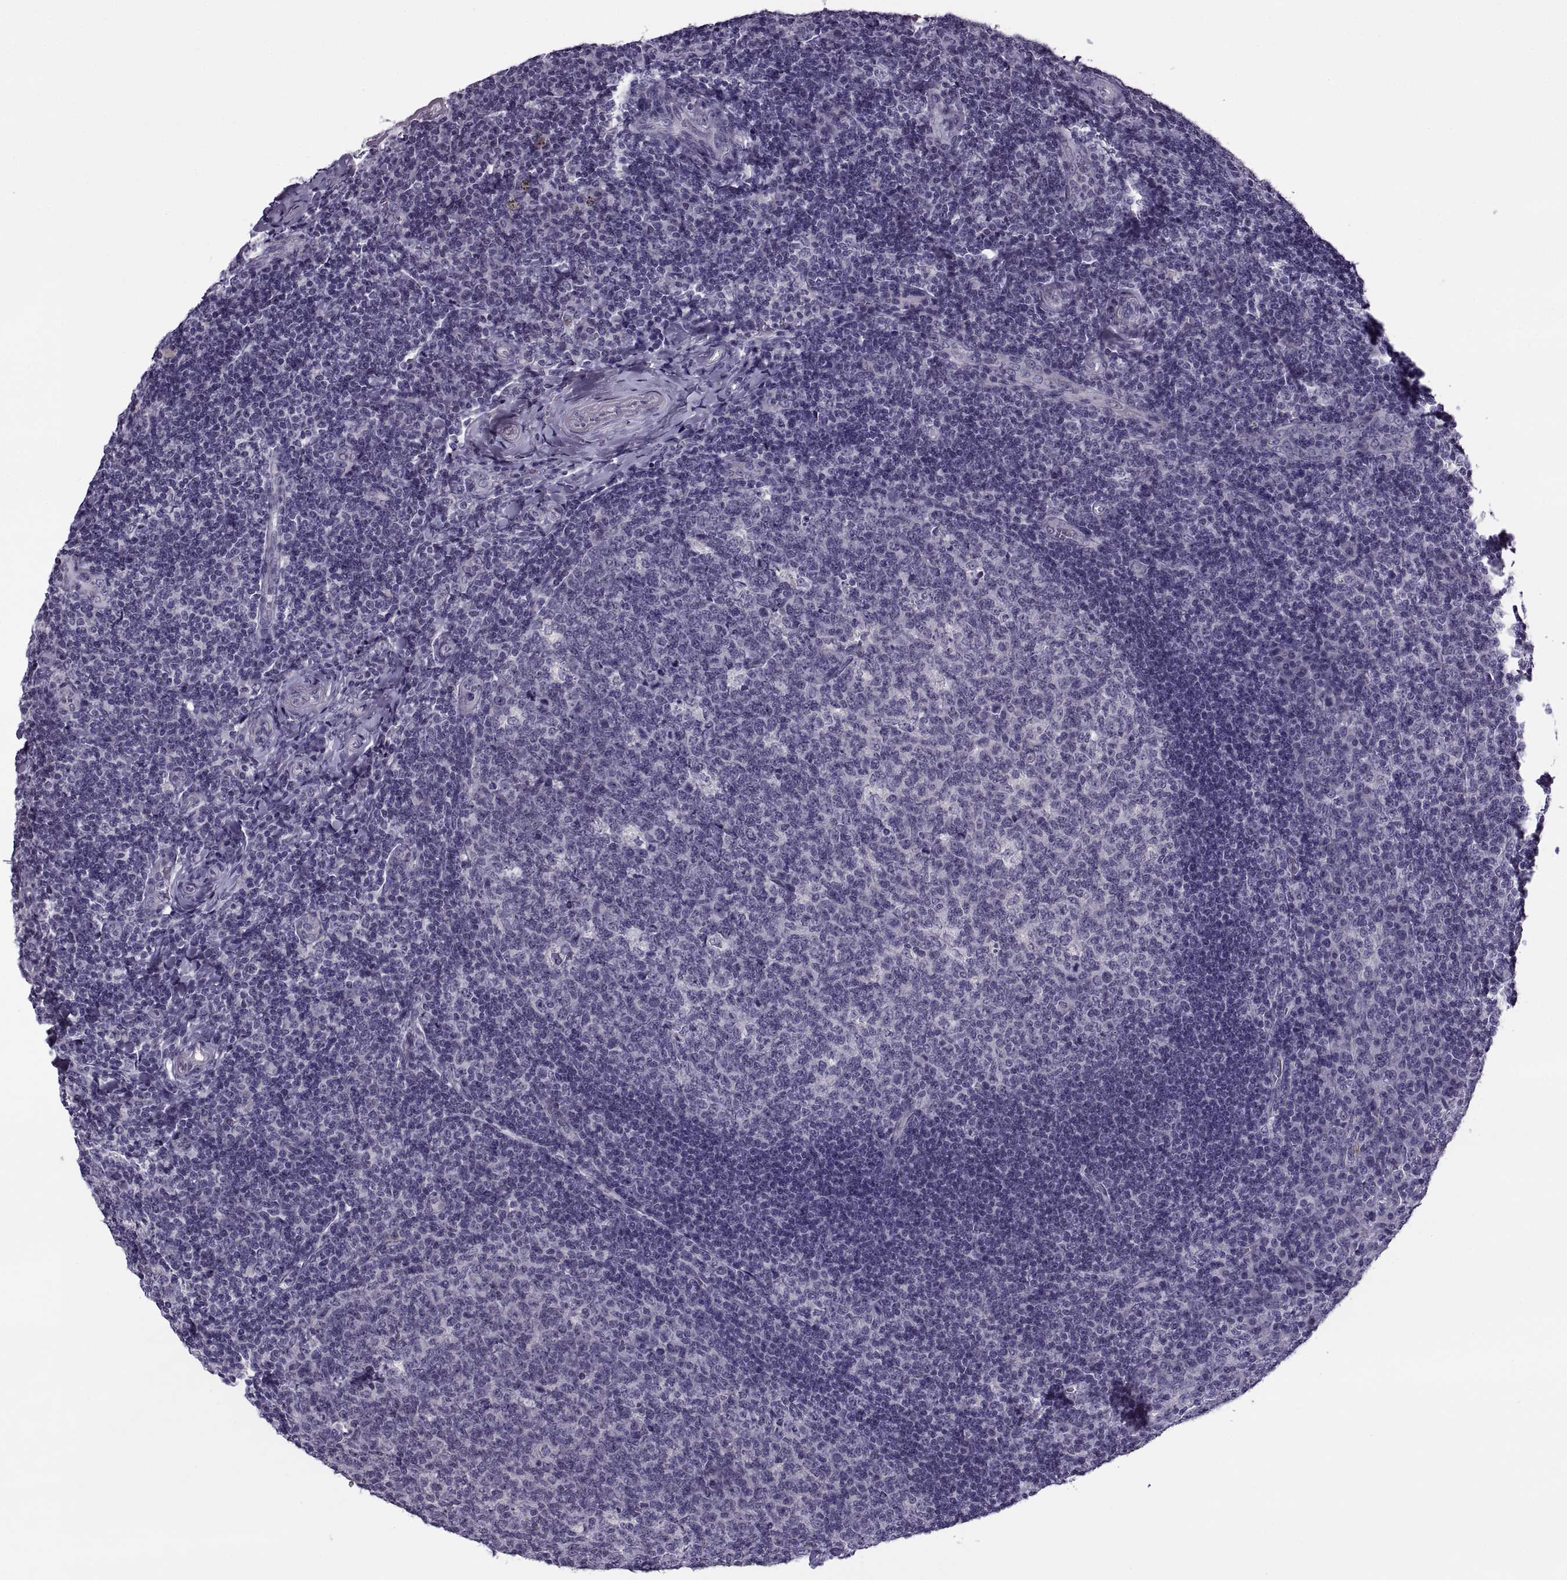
{"staining": {"intensity": "negative", "quantity": "none", "location": "none"}, "tissue": "tonsil", "cell_type": "Germinal center cells", "image_type": "normal", "snomed": [{"axis": "morphology", "description": "Normal tissue, NOS"}, {"axis": "topography", "description": "Tonsil"}], "caption": "Germinal center cells show no significant protein positivity in normal tonsil. The staining is performed using DAB (3,3'-diaminobenzidine) brown chromogen with nuclei counter-stained in using hematoxylin.", "gene": "MAGEB1", "patient": {"sex": "male", "age": 17}}